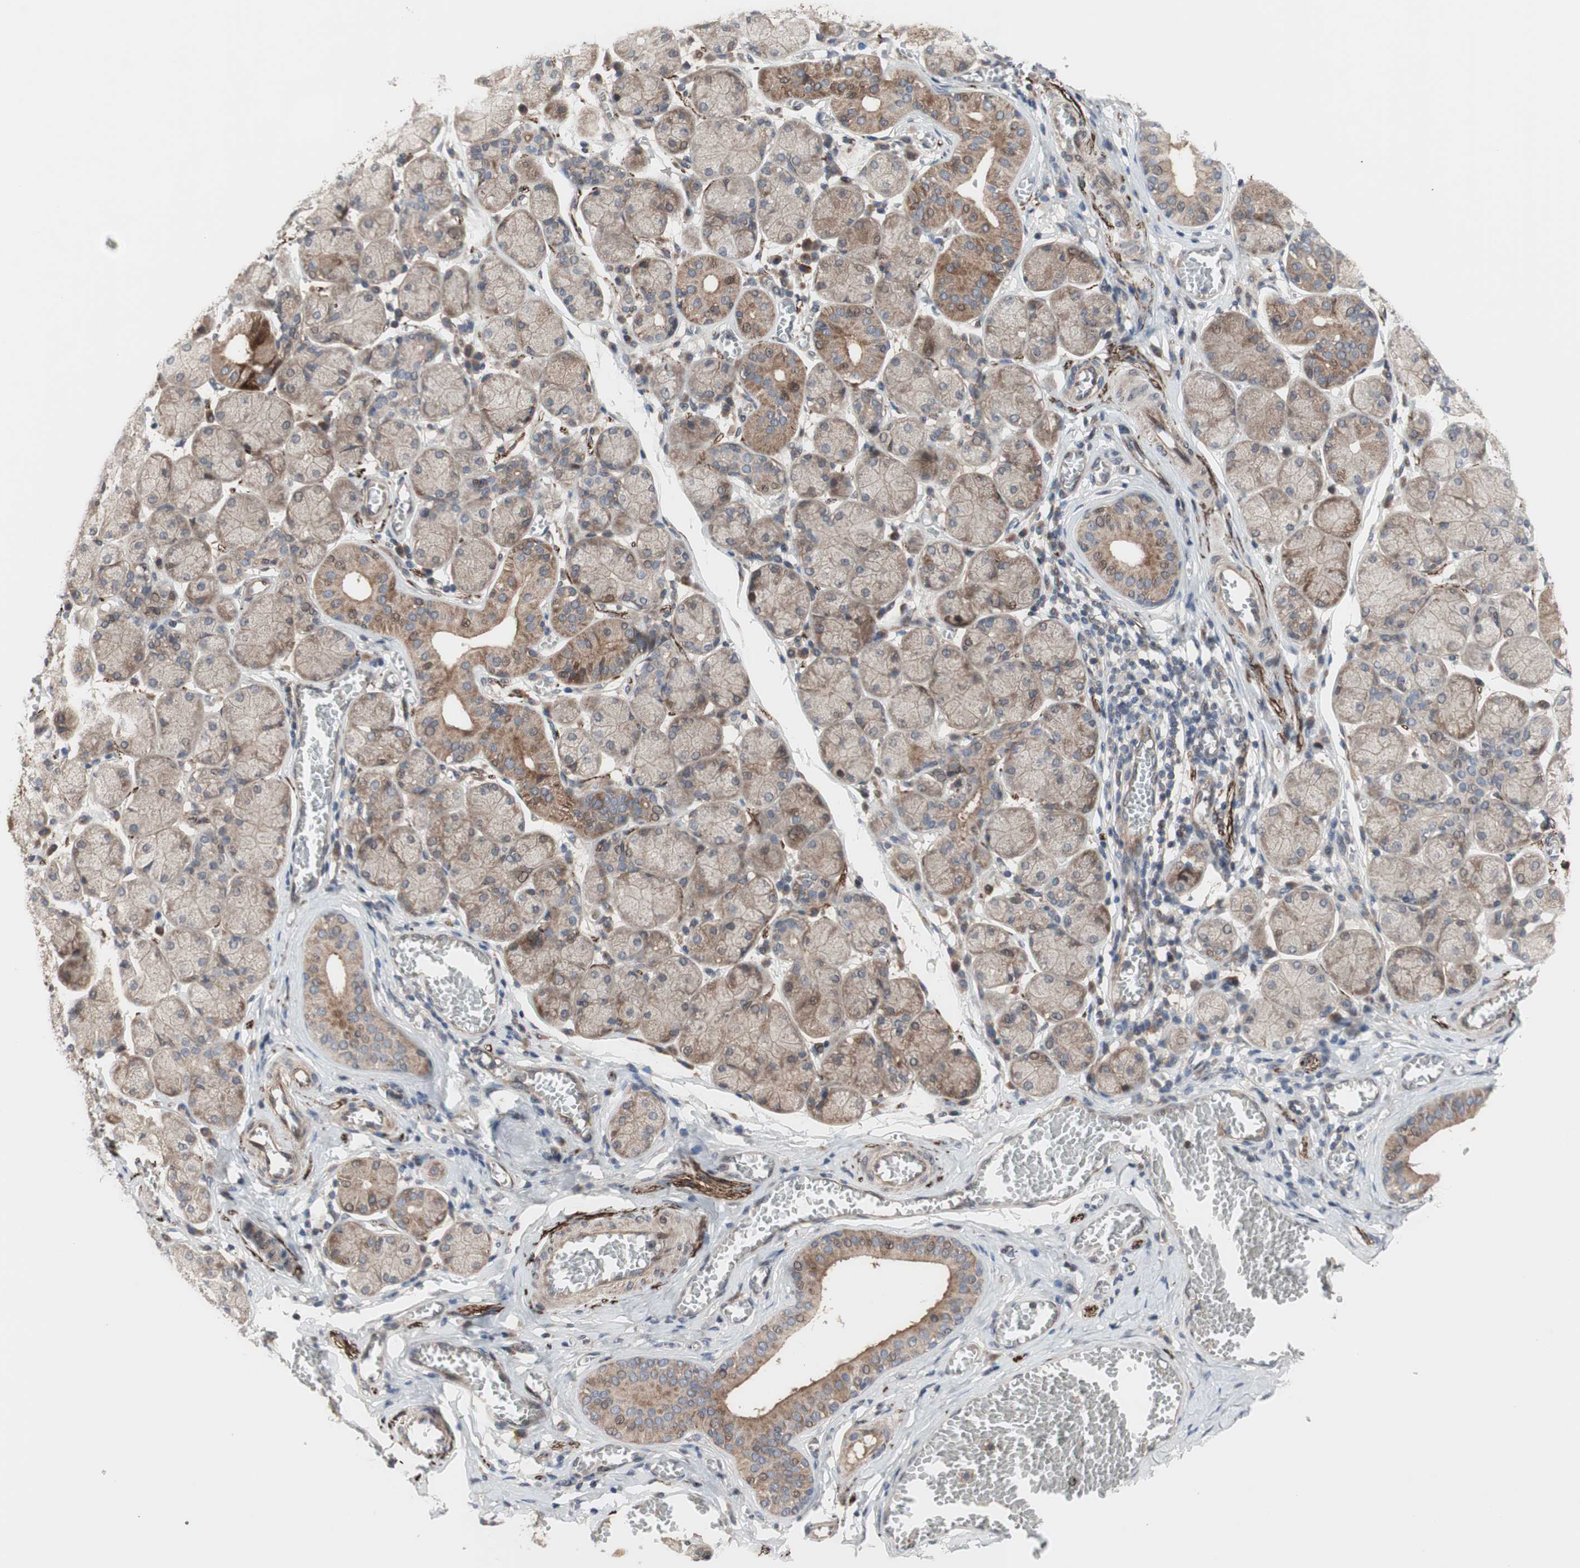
{"staining": {"intensity": "moderate", "quantity": ">75%", "location": "cytoplasmic/membranous"}, "tissue": "salivary gland", "cell_type": "Glandular cells", "image_type": "normal", "snomed": [{"axis": "morphology", "description": "Normal tissue, NOS"}, {"axis": "topography", "description": "Salivary gland"}], "caption": "Salivary gland stained with DAB (3,3'-diaminobenzidine) IHC displays medium levels of moderate cytoplasmic/membranous expression in approximately >75% of glandular cells. The protein is stained brown, and the nuclei are stained in blue (DAB (3,3'-diaminobenzidine) IHC with brightfield microscopy, high magnification).", "gene": "OAZ1", "patient": {"sex": "female", "age": 24}}